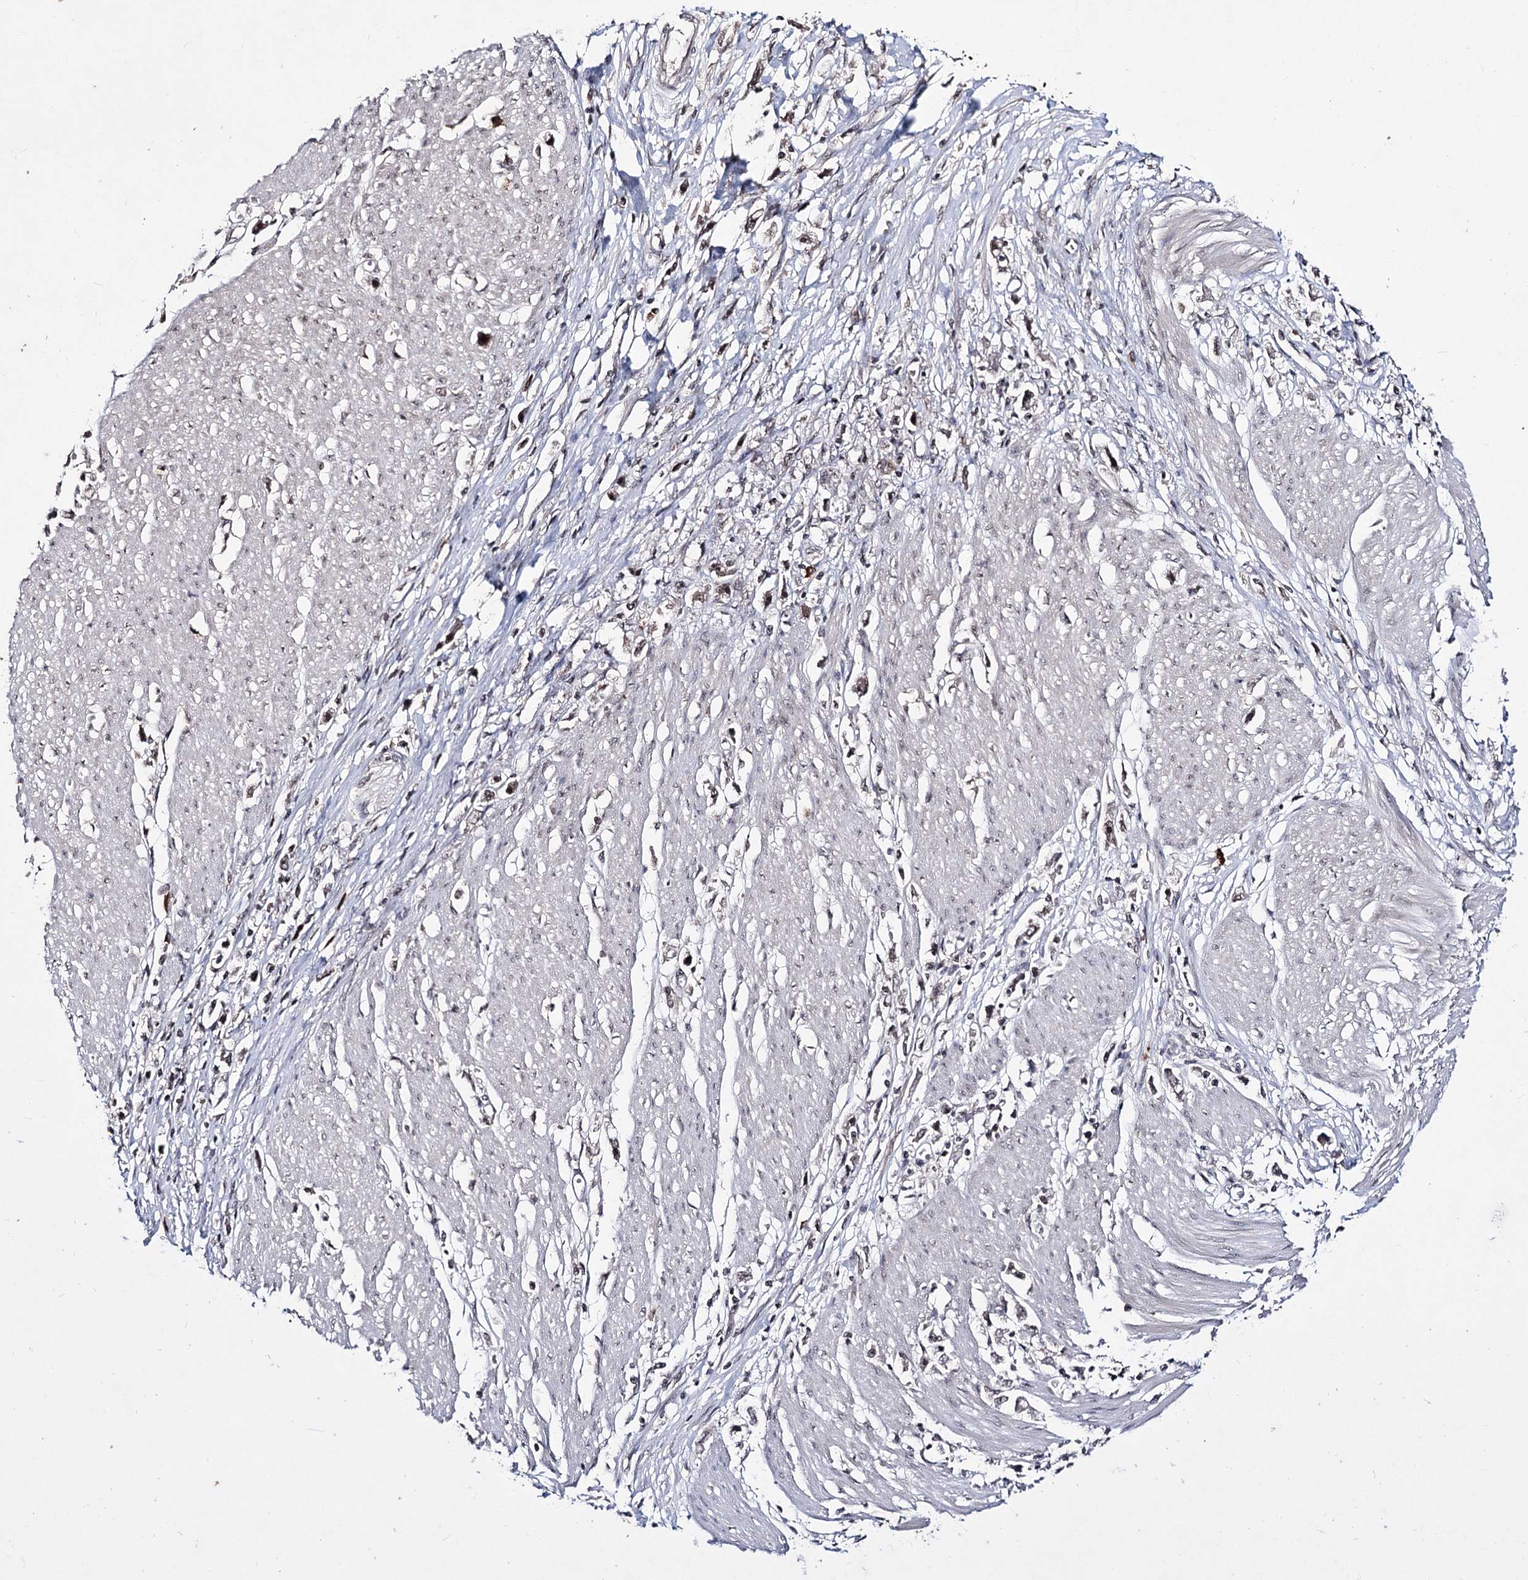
{"staining": {"intensity": "weak", "quantity": "25%-75%", "location": "nuclear"}, "tissue": "stomach cancer", "cell_type": "Tumor cells", "image_type": "cancer", "snomed": [{"axis": "morphology", "description": "Adenocarcinoma, NOS"}, {"axis": "topography", "description": "Stomach"}], "caption": "IHC of human stomach adenocarcinoma displays low levels of weak nuclear positivity in approximately 25%-75% of tumor cells. The staining is performed using DAB (3,3'-diaminobenzidine) brown chromogen to label protein expression. The nuclei are counter-stained blue using hematoxylin.", "gene": "VGLL4", "patient": {"sex": "female", "age": 59}}